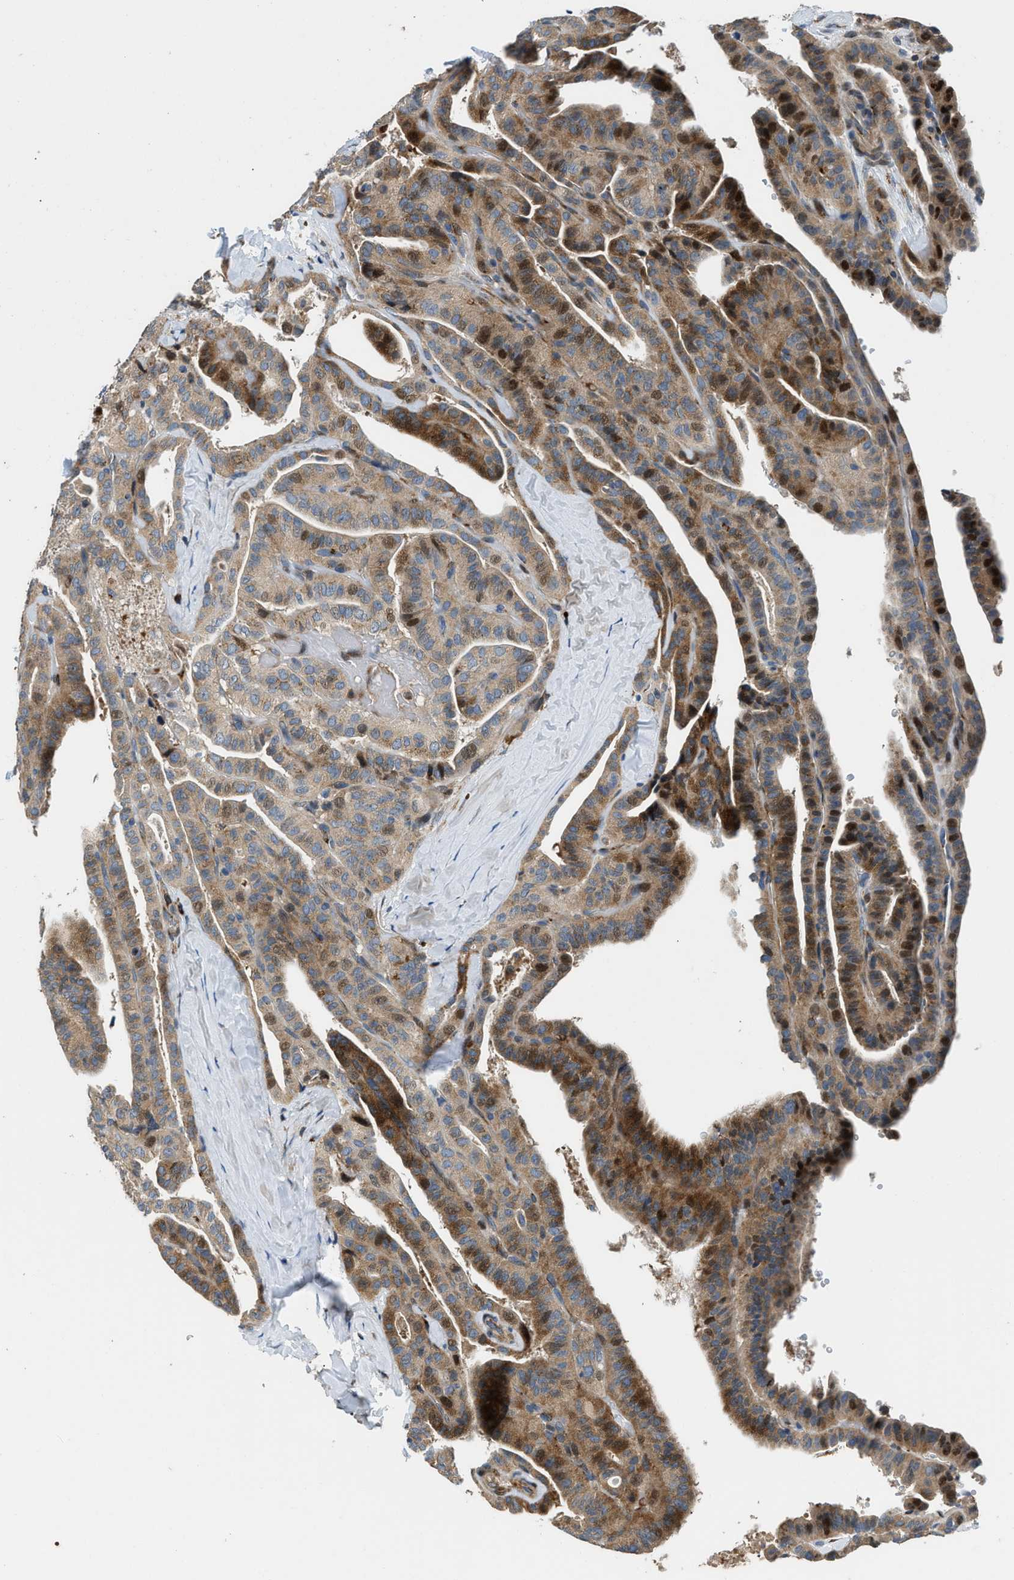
{"staining": {"intensity": "weak", "quantity": "25%-75%", "location": "cytoplasmic/membranous,nuclear"}, "tissue": "thyroid cancer", "cell_type": "Tumor cells", "image_type": "cancer", "snomed": [{"axis": "morphology", "description": "Papillary adenocarcinoma, NOS"}, {"axis": "topography", "description": "Thyroid gland"}], "caption": "This is a histology image of immunohistochemistry staining of thyroid papillary adenocarcinoma, which shows weak staining in the cytoplasmic/membranous and nuclear of tumor cells.", "gene": "FUT8", "patient": {"sex": "male", "age": 77}}